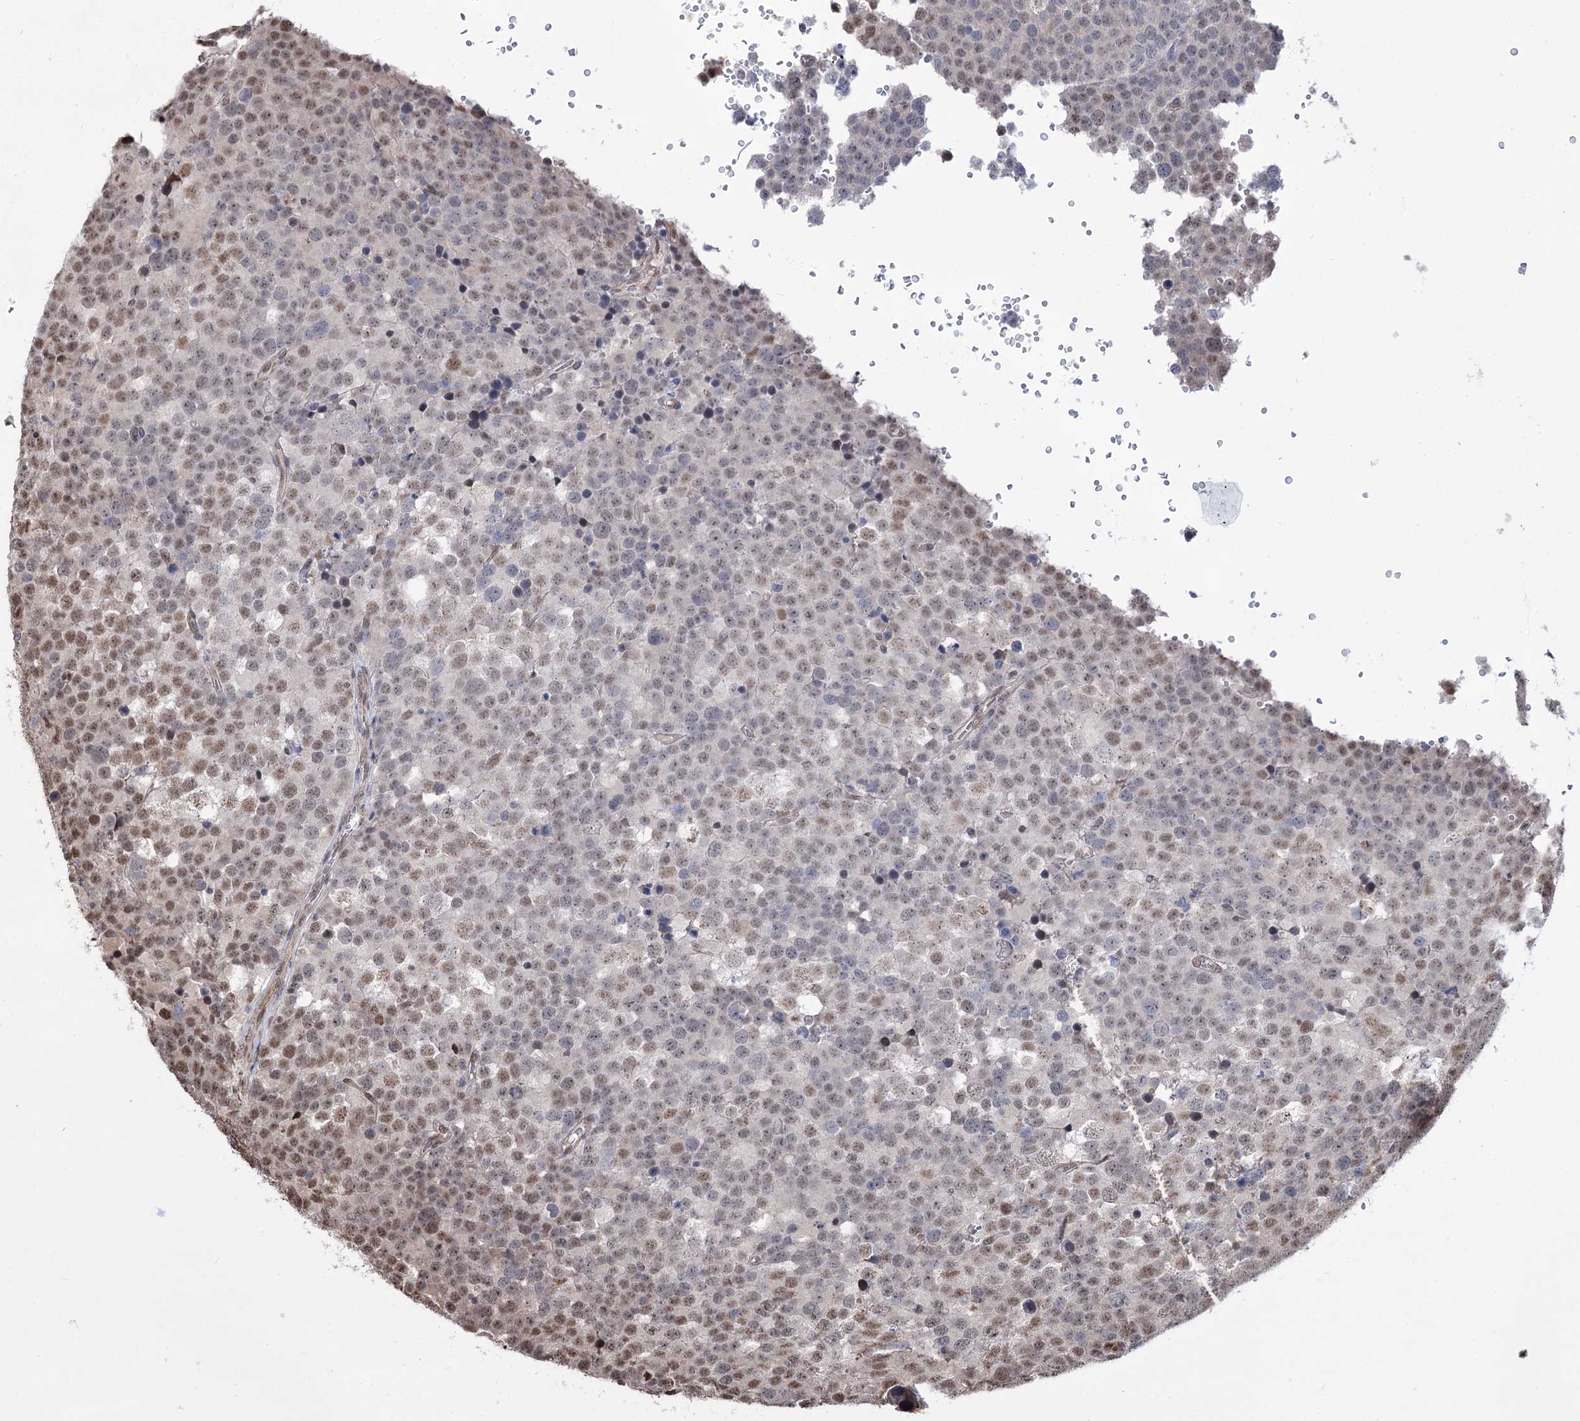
{"staining": {"intensity": "moderate", "quantity": "25%-75%", "location": "nuclear"}, "tissue": "testis cancer", "cell_type": "Tumor cells", "image_type": "cancer", "snomed": [{"axis": "morphology", "description": "Seminoma, NOS"}, {"axis": "topography", "description": "Testis"}], "caption": "Testis seminoma stained for a protein displays moderate nuclear positivity in tumor cells.", "gene": "CHMP7", "patient": {"sex": "male", "age": 71}}